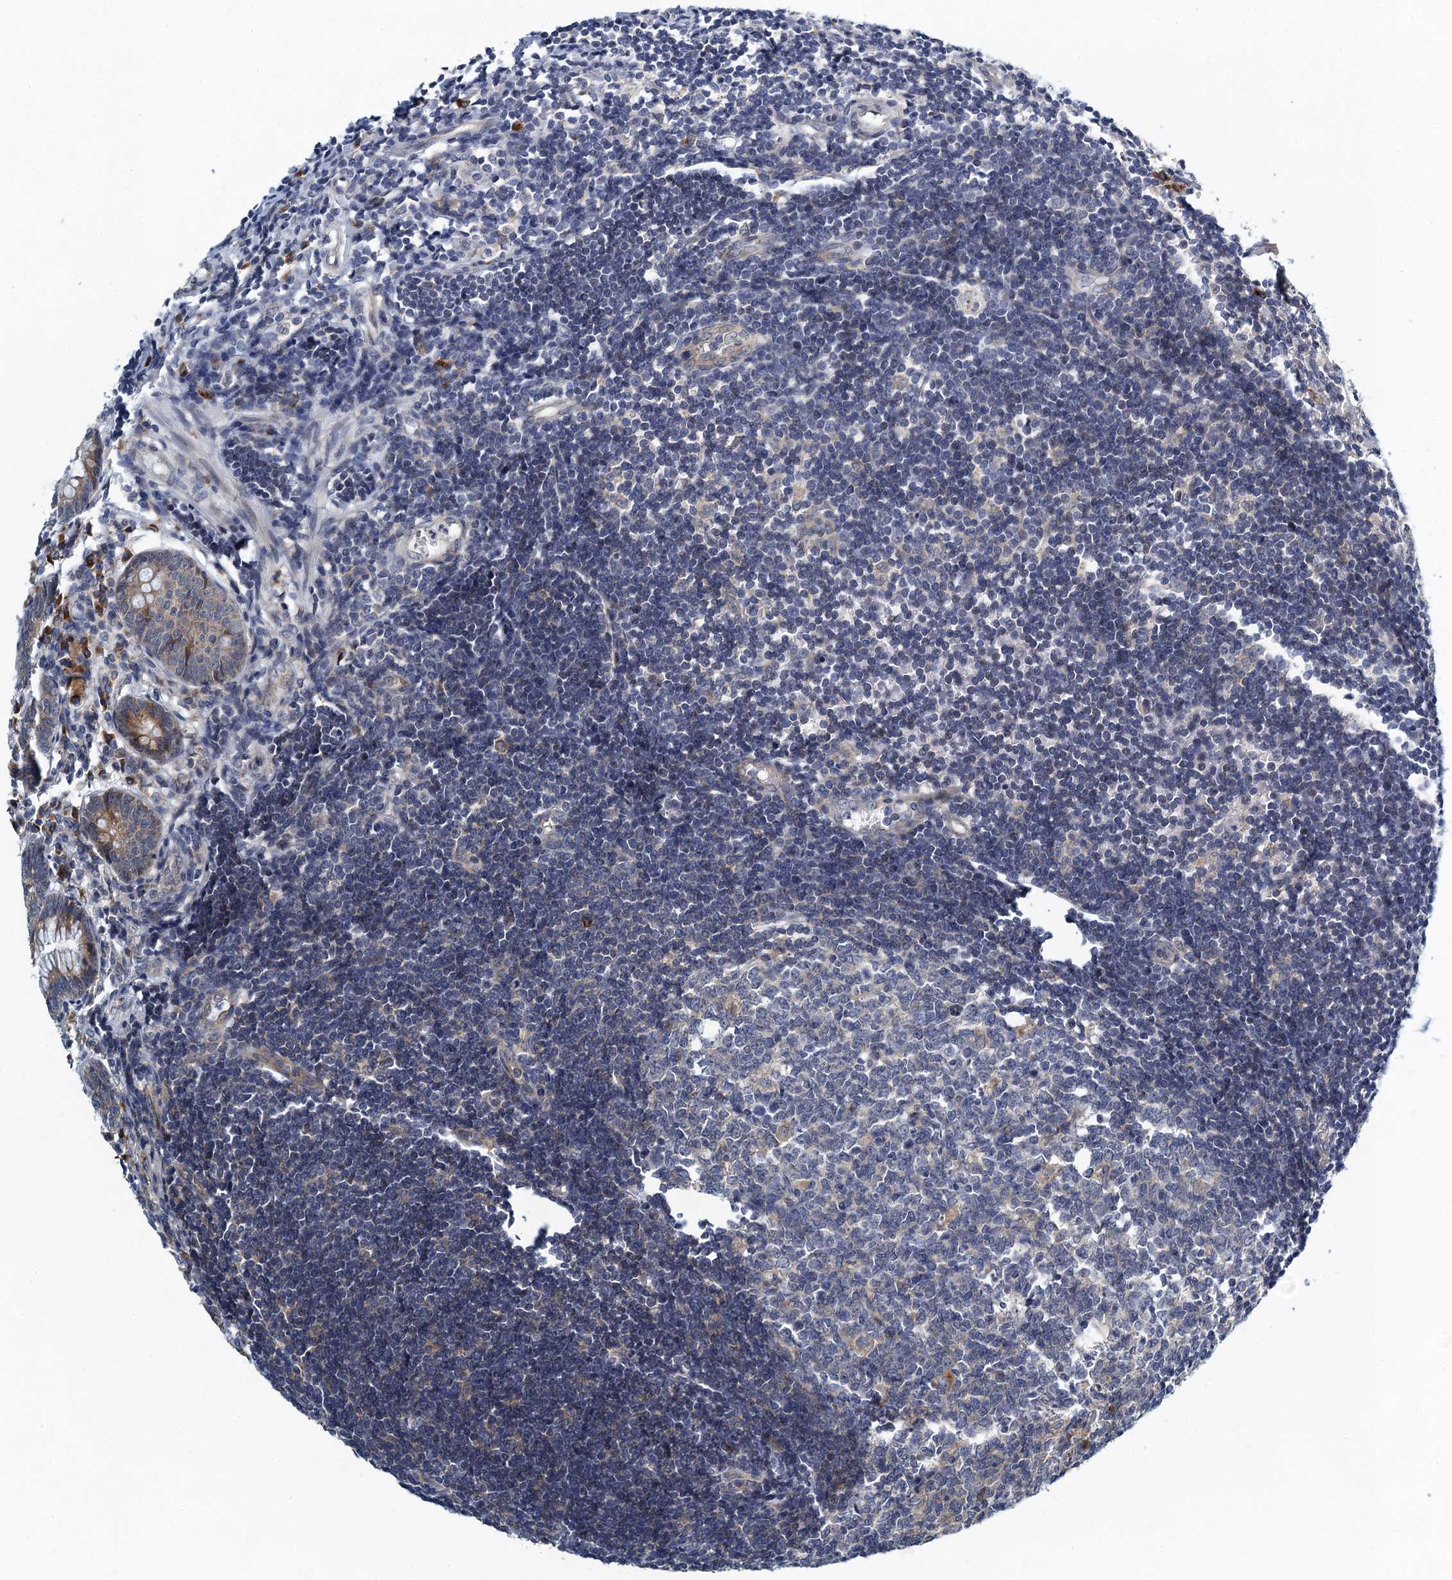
{"staining": {"intensity": "strong", "quantity": "25%-75%", "location": "cytoplasmic/membranous"}, "tissue": "appendix", "cell_type": "Glandular cells", "image_type": "normal", "snomed": [{"axis": "morphology", "description": "Normal tissue, NOS"}, {"axis": "topography", "description": "Appendix"}], "caption": "Strong cytoplasmic/membranous positivity is seen in approximately 25%-75% of glandular cells in unremarkable appendix.", "gene": "ALG2", "patient": {"sex": "female", "age": 54}}